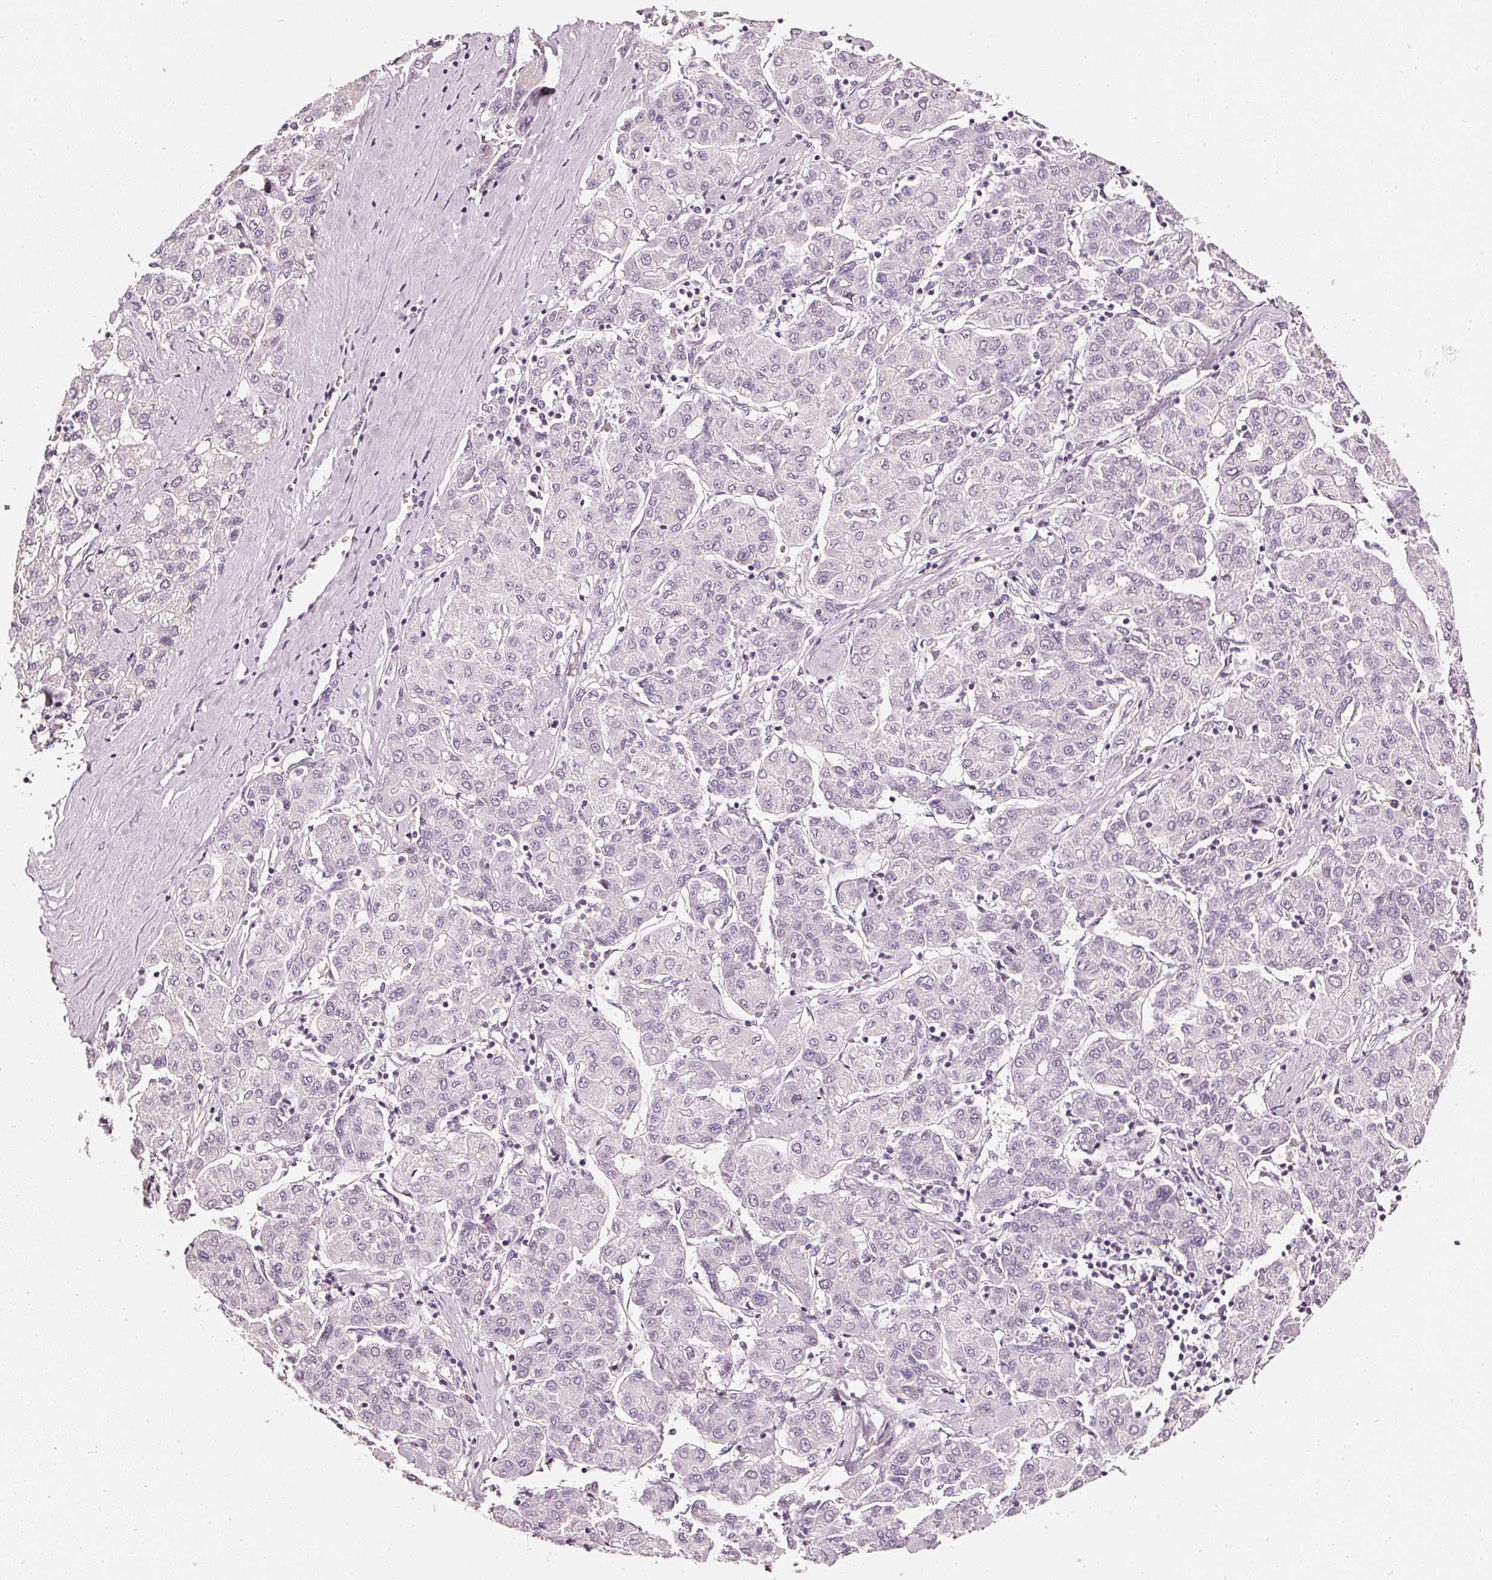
{"staining": {"intensity": "negative", "quantity": "none", "location": "none"}, "tissue": "liver cancer", "cell_type": "Tumor cells", "image_type": "cancer", "snomed": [{"axis": "morphology", "description": "Carcinoma, Hepatocellular, NOS"}, {"axis": "topography", "description": "Liver"}], "caption": "Tumor cells show no significant protein expression in liver cancer.", "gene": "CNP", "patient": {"sex": "male", "age": 65}}